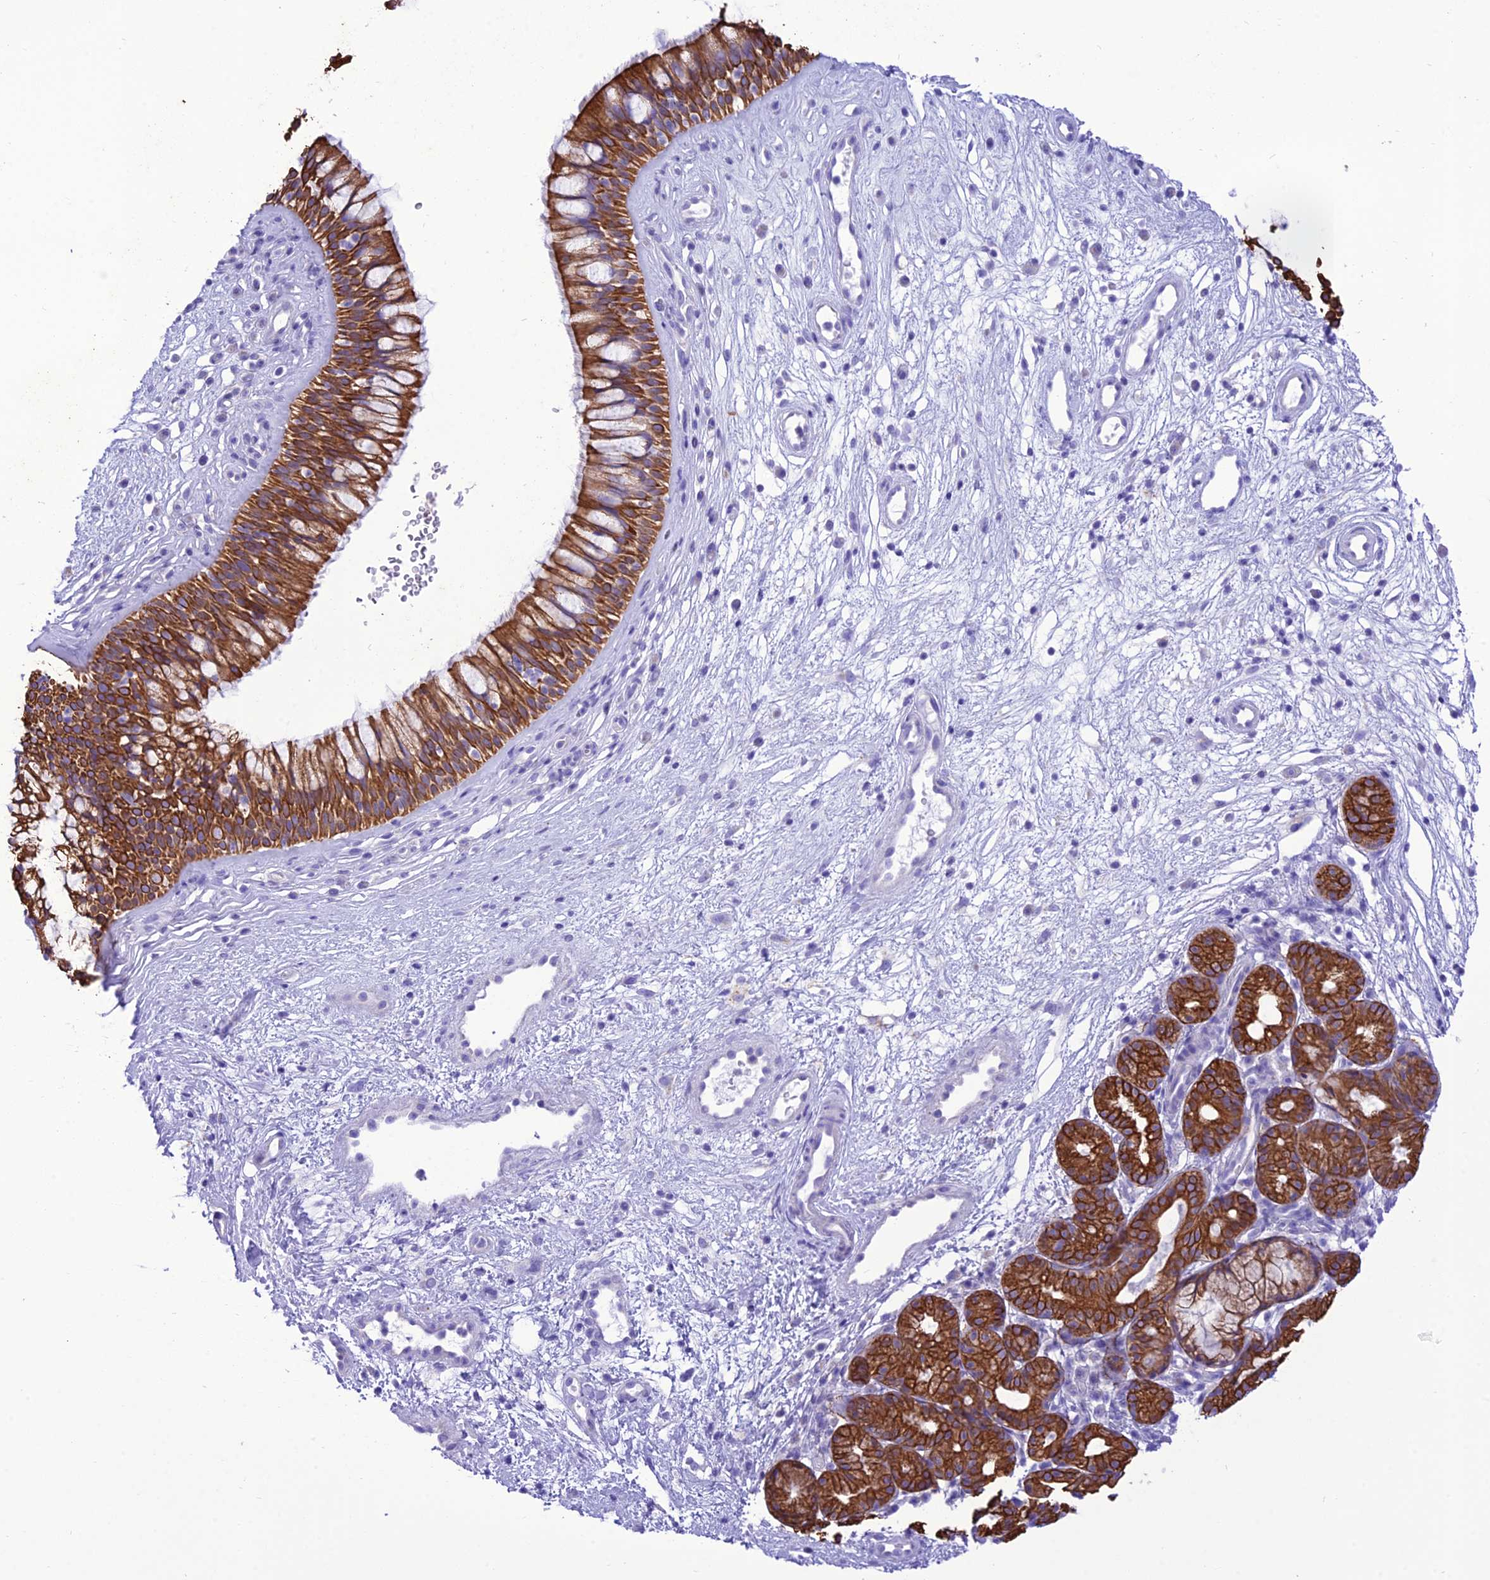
{"staining": {"intensity": "strong", "quantity": ">75%", "location": "cytoplasmic/membranous"}, "tissue": "nasopharynx", "cell_type": "Respiratory epithelial cells", "image_type": "normal", "snomed": [{"axis": "morphology", "description": "Normal tissue, NOS"}, {"axis": "topography", "description": "Nasopharynx"}], "caption": "An IHC image of normal tissue is shown. Protein staining in brown labels strong cytoplasmic/membranous positivity in nasopharynx within respiratory epithelial cells.", "gene": "VPS52", "patient": {"sex": "male", "age": 32}}